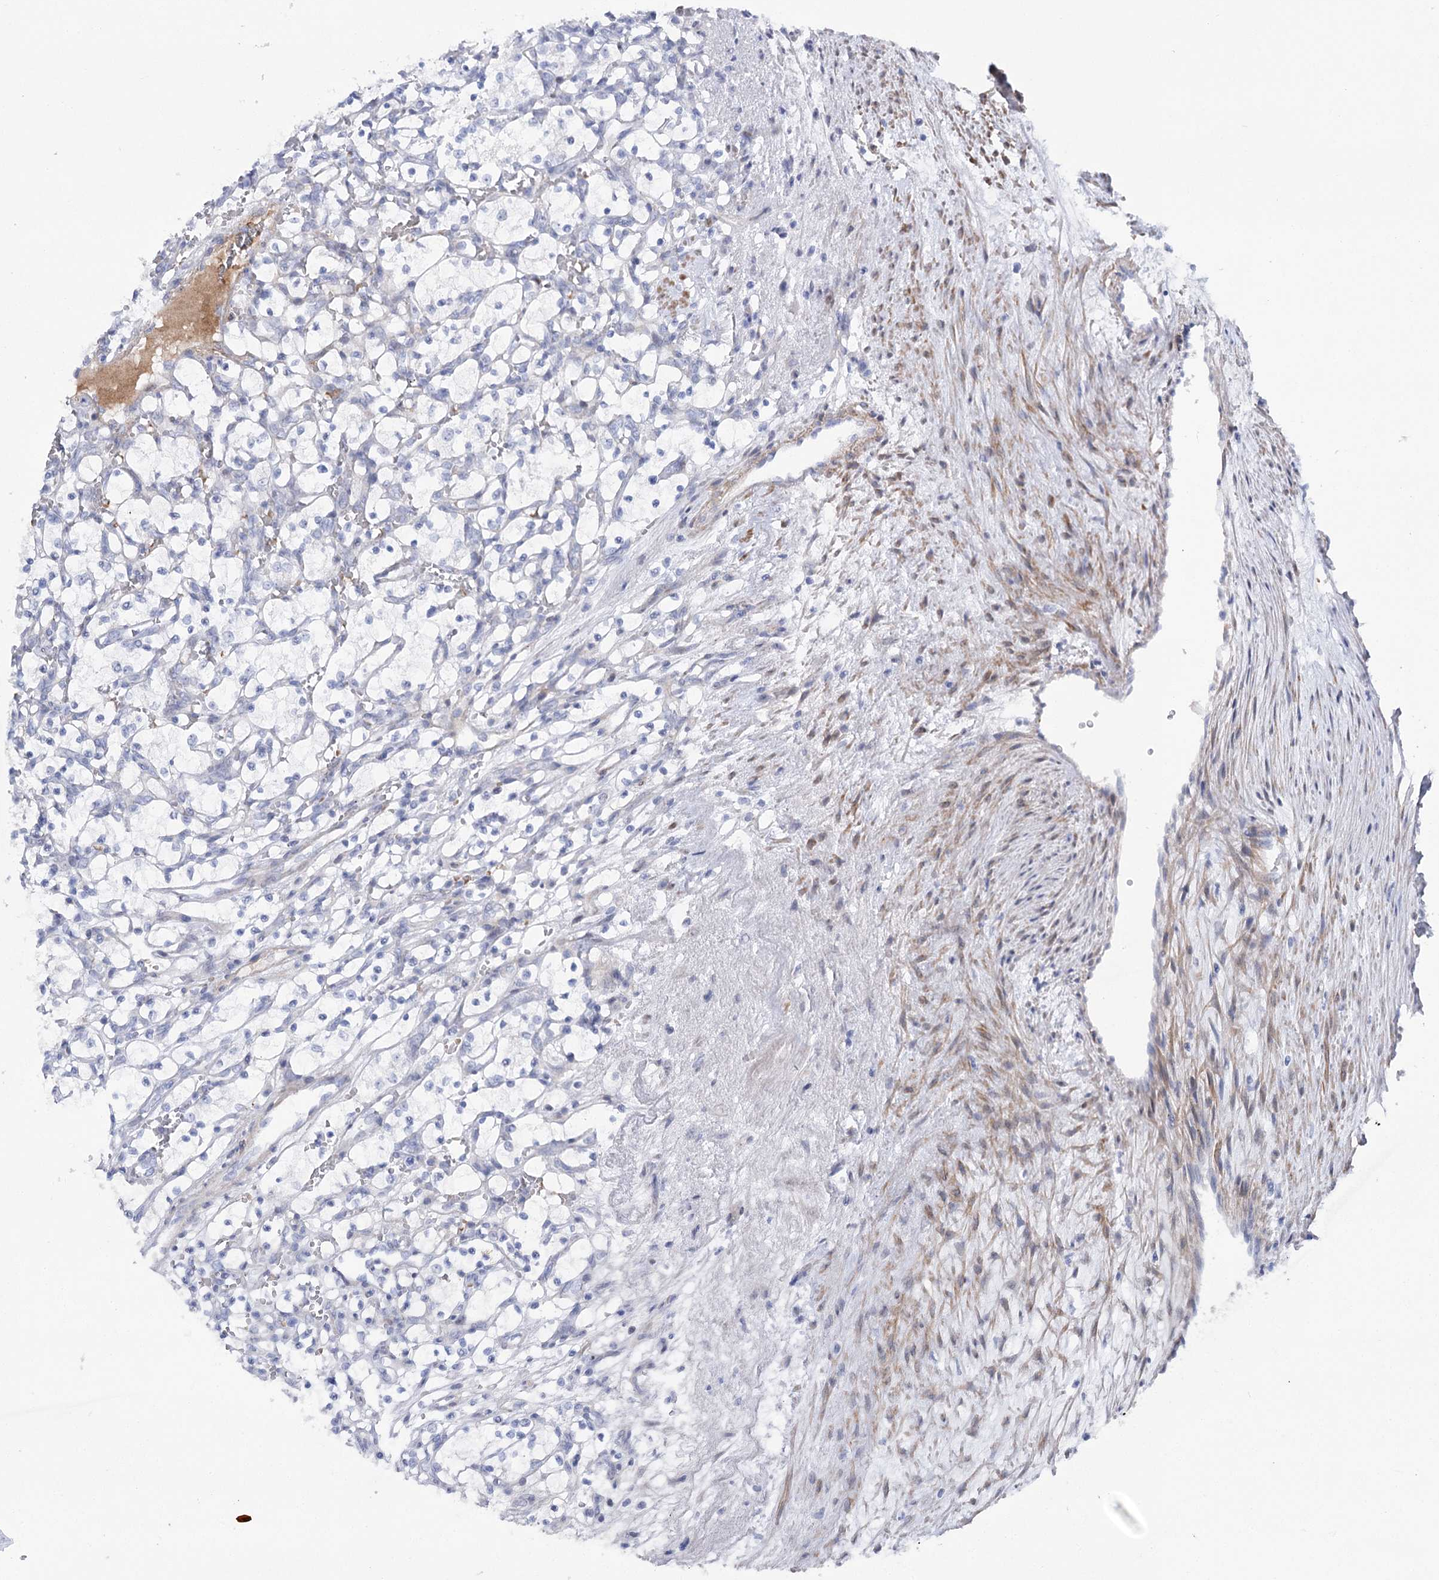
{"staining": {"intensity": "negative", "quantity": "none", "location": "none"}, "tissue": "renal cancer", "cell_type": "Tumor cells", "image_type": "cancer", "snomed": [{"axis": "morphology", "description": "Adenocarcinoma, NOS"}, {"axis": "topography", "description": "Kidney"}], "caption": "There is no significant staining in tumor cells of adenocarcinoma (renal). The staining is performed using DAB (3,3'-diaminobenzidine) brown chromogen with nuclei counter-stained in using hematoxylin.", "gene": "ANKRD23", "patient": {"sex": "female", "age": 69}}